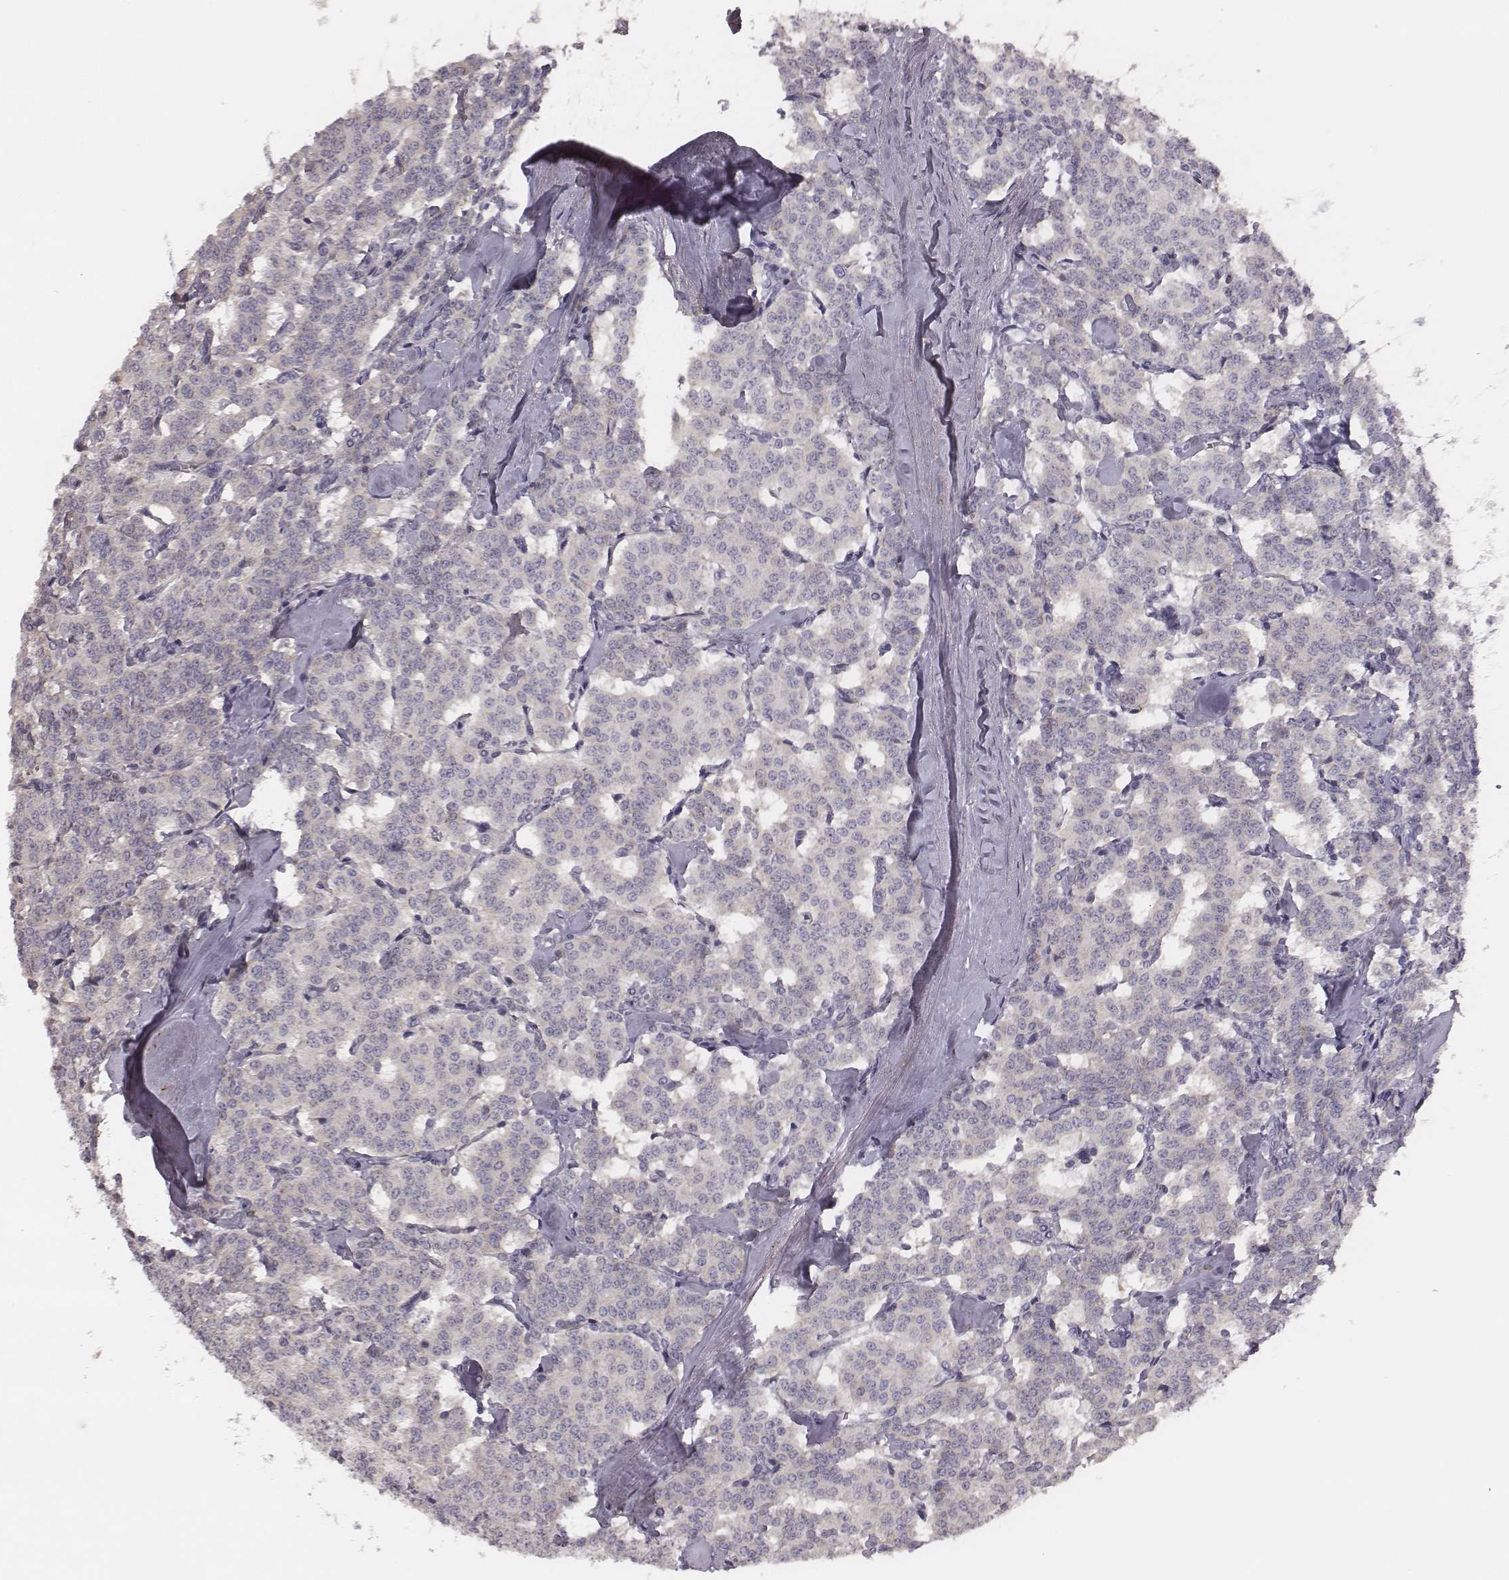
{"staining": {"intensity": "weak", "quantity": "<25%", "location": "cytoplasmic/membranous"}, "tissue": "carcinoid", "cell_type": "Tumor cells", "image_type": "cancer", "snomed": [{"axis": "morphology", "description": "Carcinoid, malignant, NOS"}, {"axis": "topography", "description": "Lung"}], "caption": "Carcinoid stained for a protein using immunohistochemistry (IHC) displays no staining tumor cells.", "gene": "TLX3", "patient": {"sex": "female", "age": 46}}